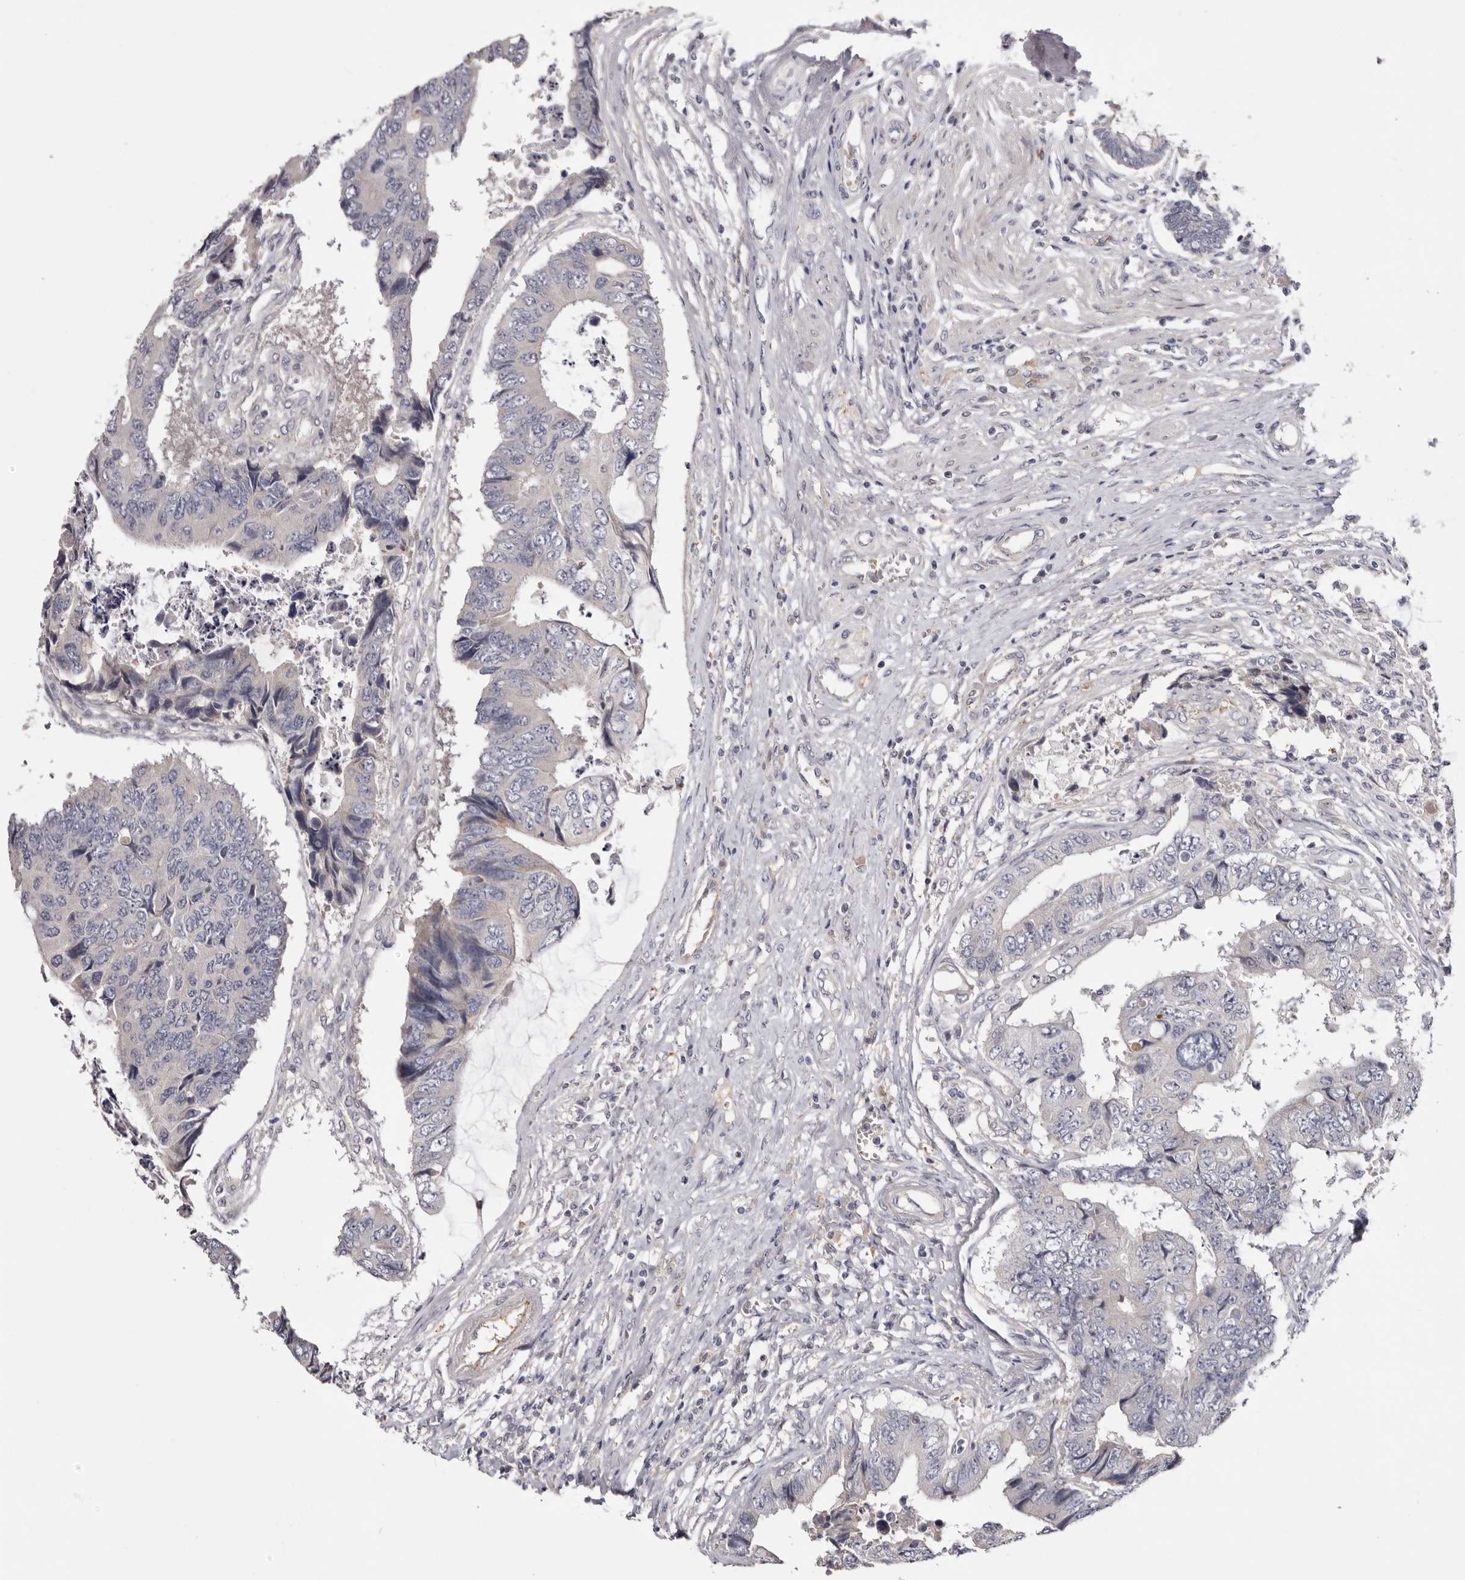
{"staining": {"intensity": "negative", "quantity": "none", "location": "none"}, "tissue": "colorectal cancer", "cell_type": "Tumor cells", "image_type": "cancer", "snomed": [{"axis": "morphology", "description": "Adenocarcinoma, NOS"}, {"axis": "topography", "description": "Rectum"}], "caption": "Tumor cells show no significant positivity in colorectal cancer.", "gene": "LMLN", "patient": {"sex": "male", "age": 84}}